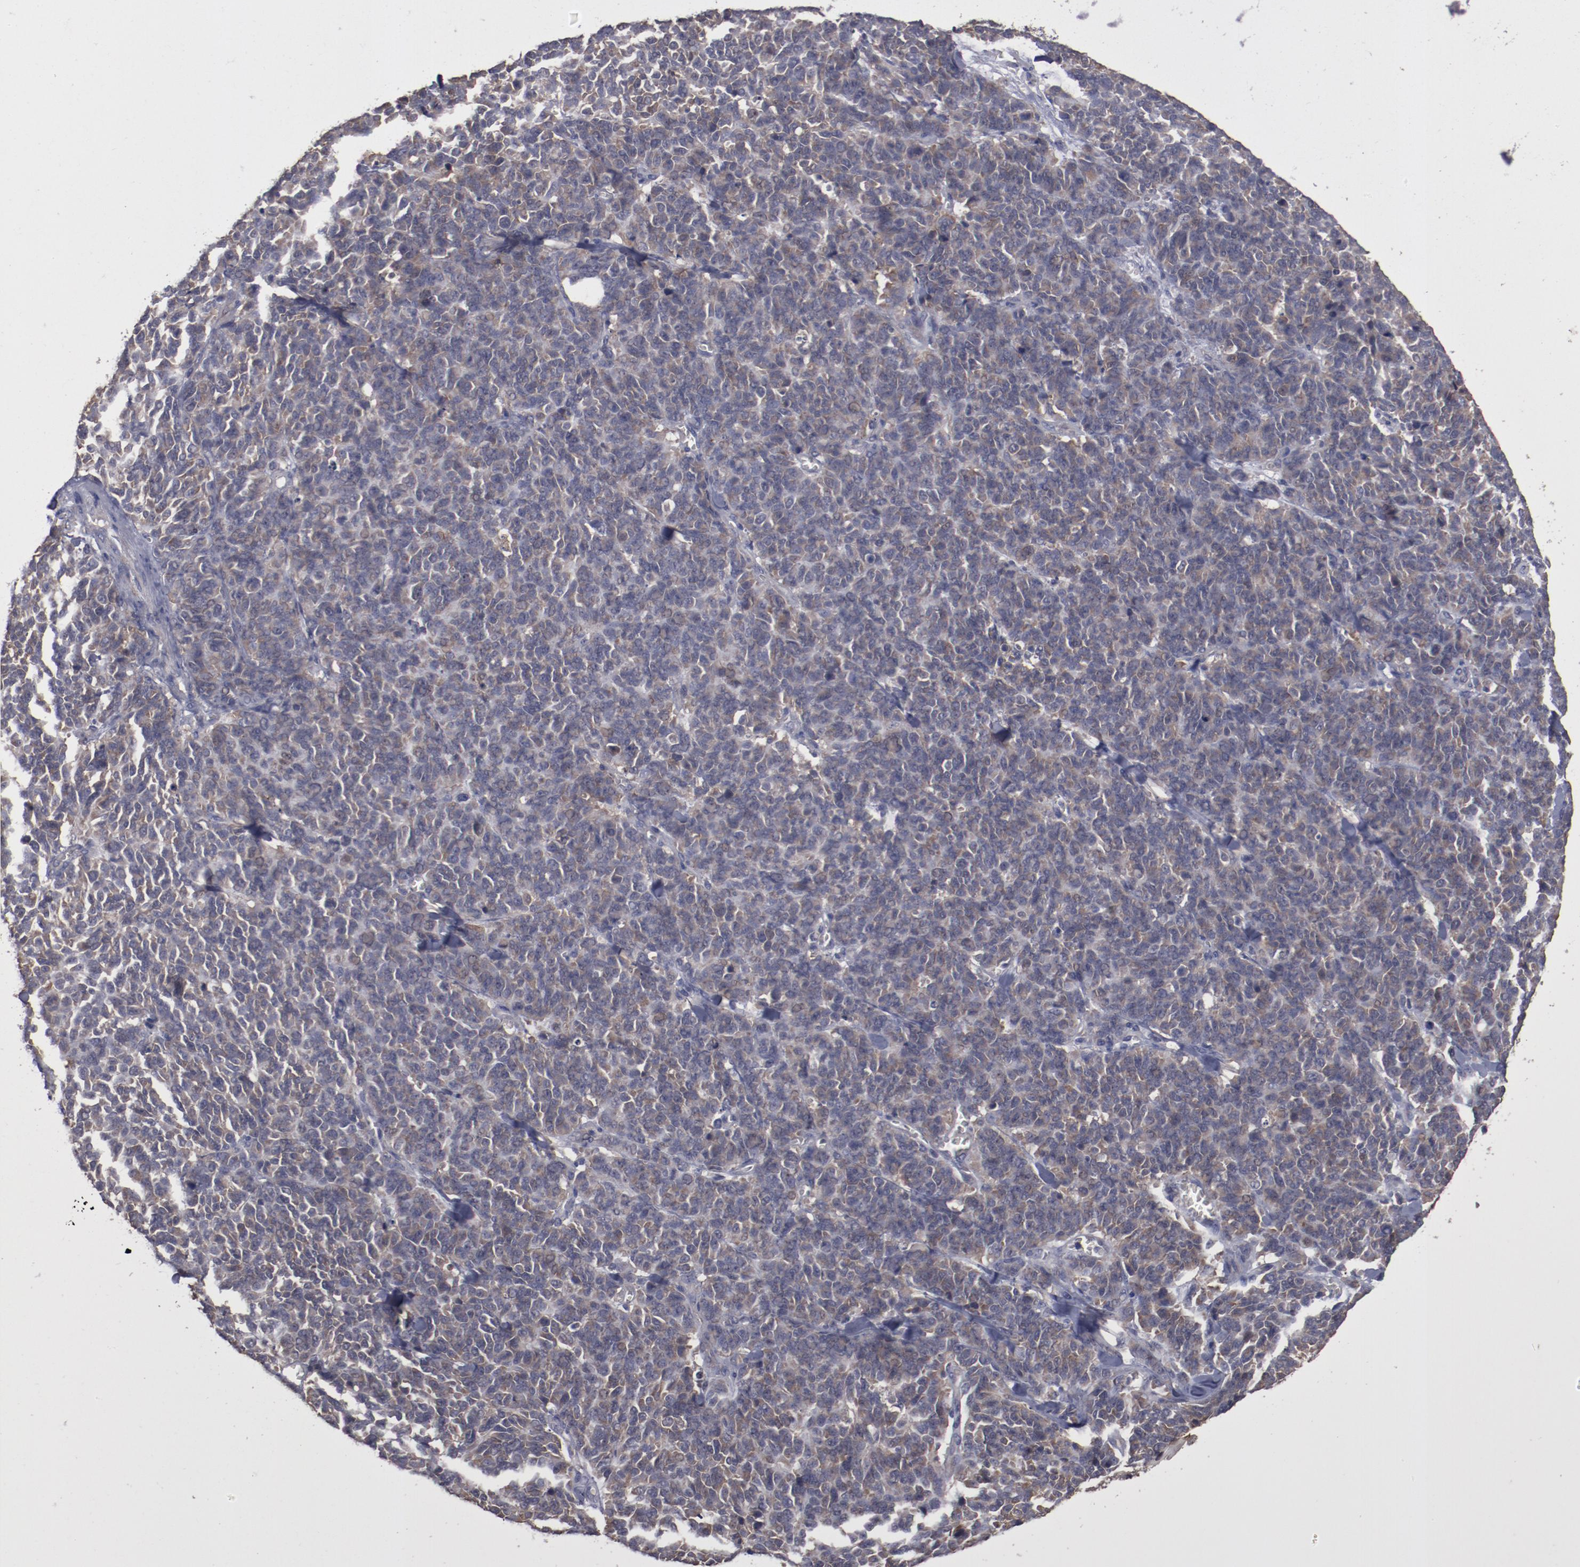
{"staining": {"intensity": "weak", "quantity": ">75%", "location": "cytoplasmic/membranous"}, "tissue": "lung cancer", "cell_type": "Tumor cells", "image_type": "cancer", "snomed": [{"axis": "morphology", "description": "Neoplasm, malignant, NOS"}, {"axis": "topography", "description": "Lung"}], "caption": "Immunohistochemistry image of neoplastic tissue: human malignant neoplasm (lung) stained using IHC shows low levels of weak protein expression localized specifically in the cytoplasmic/membranous of tumor cells, appearing as a cytoplasmic/membranous brown color.", "gene": "LRRC75B", "patient": {"sex": "female", "age": 58}}